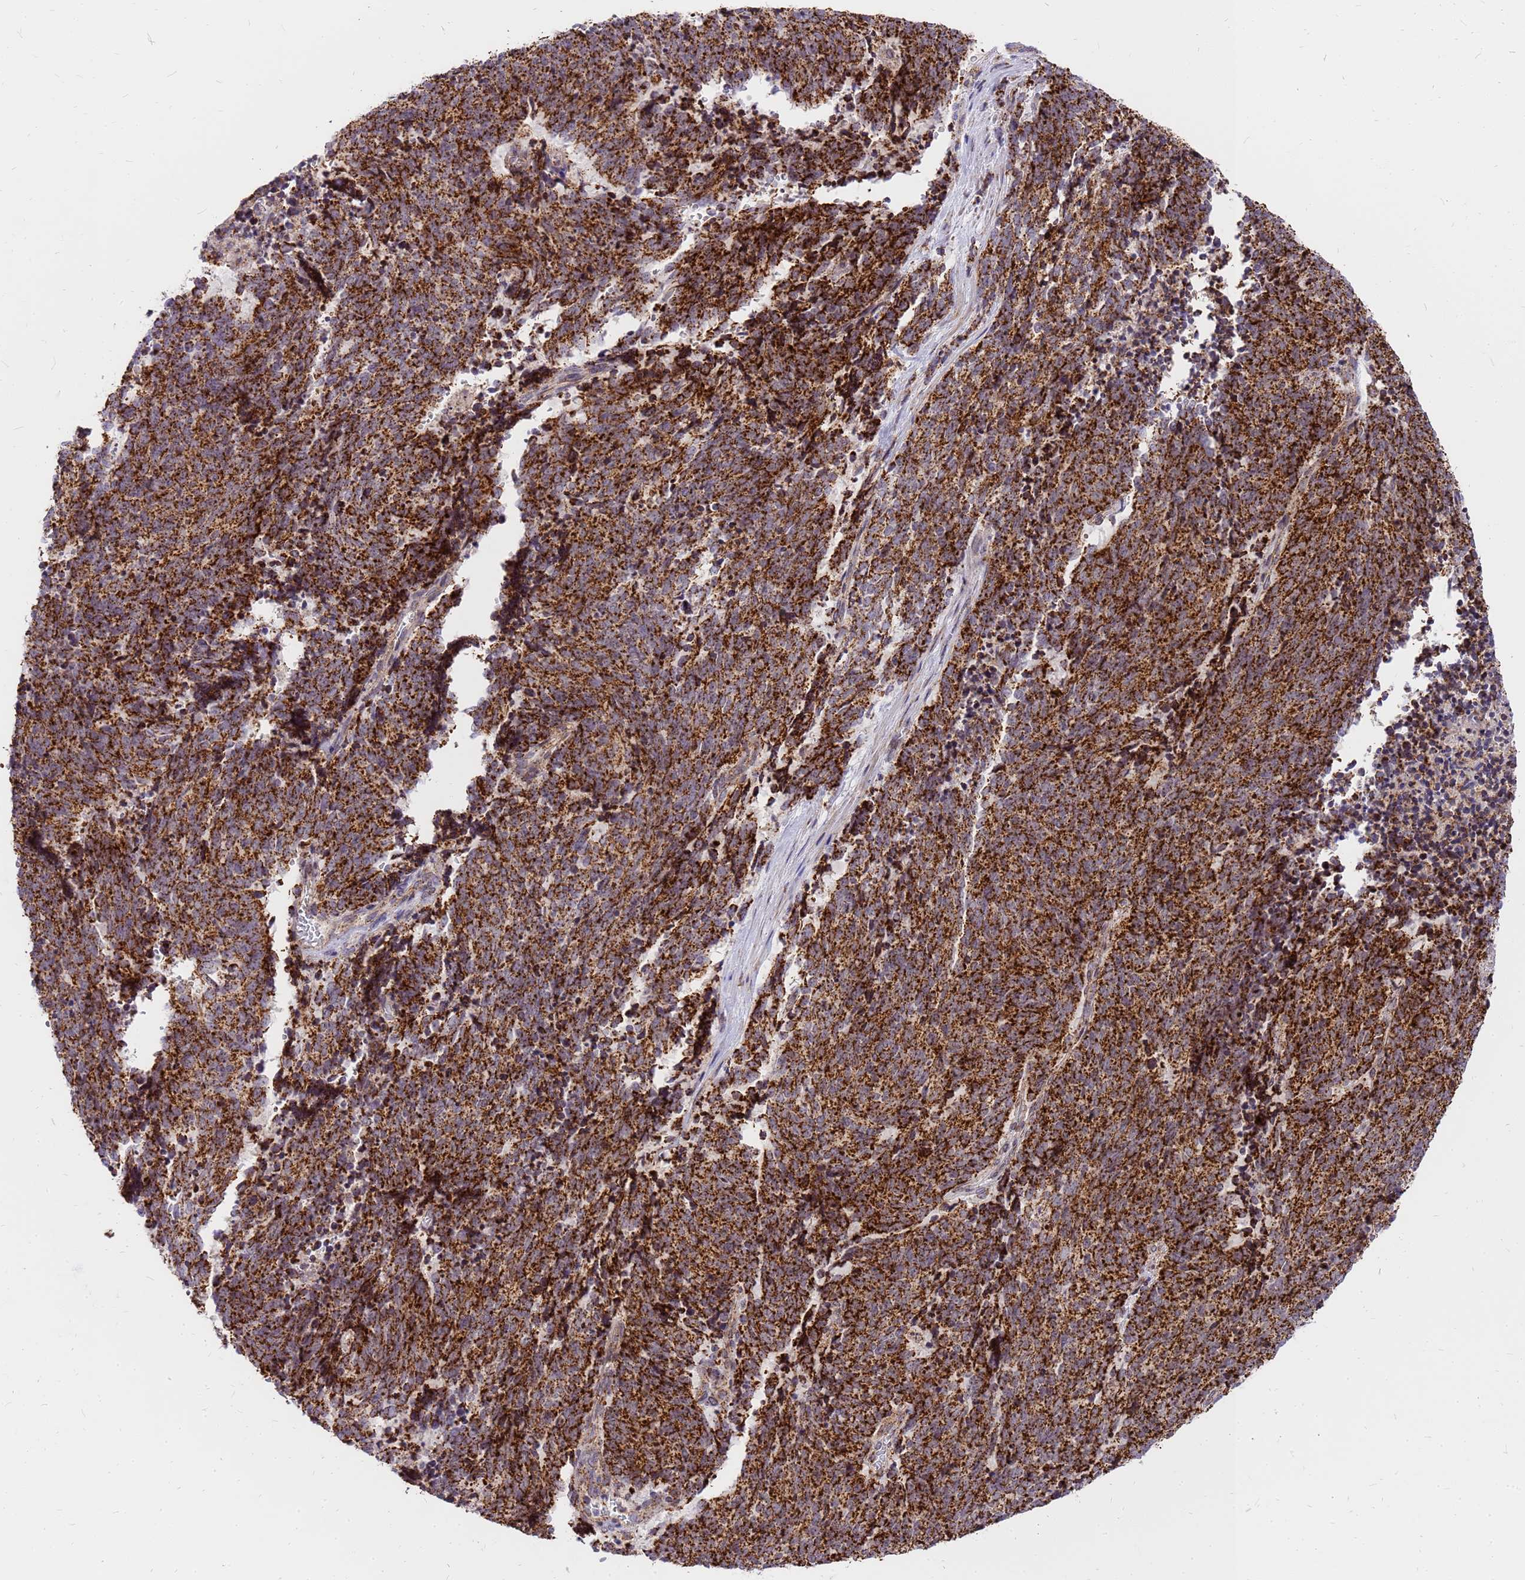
{"staining": {"intensity": "strong", "quantity": ">75%", "location": "cytoplasmic/membranous"}, "tissue": "cervical cancer", "cell_type": "Tumor cells", "image_type": "cancer", "snomed": [{"axis": "morphology", "description": "Squamous cell carcinoma, NOS"}, {"axis": "topography", "description": "Cervix"}], "caption": "Immunohistochemical staining of human cervical cancer (squamous cell carcinoma) shows high levels of strong cytoplasmic/membranous protein positivity in approximately >75% of tumor cells.", "gene": "MRPS26", "patient": {"sex": "female", "age": 29}}